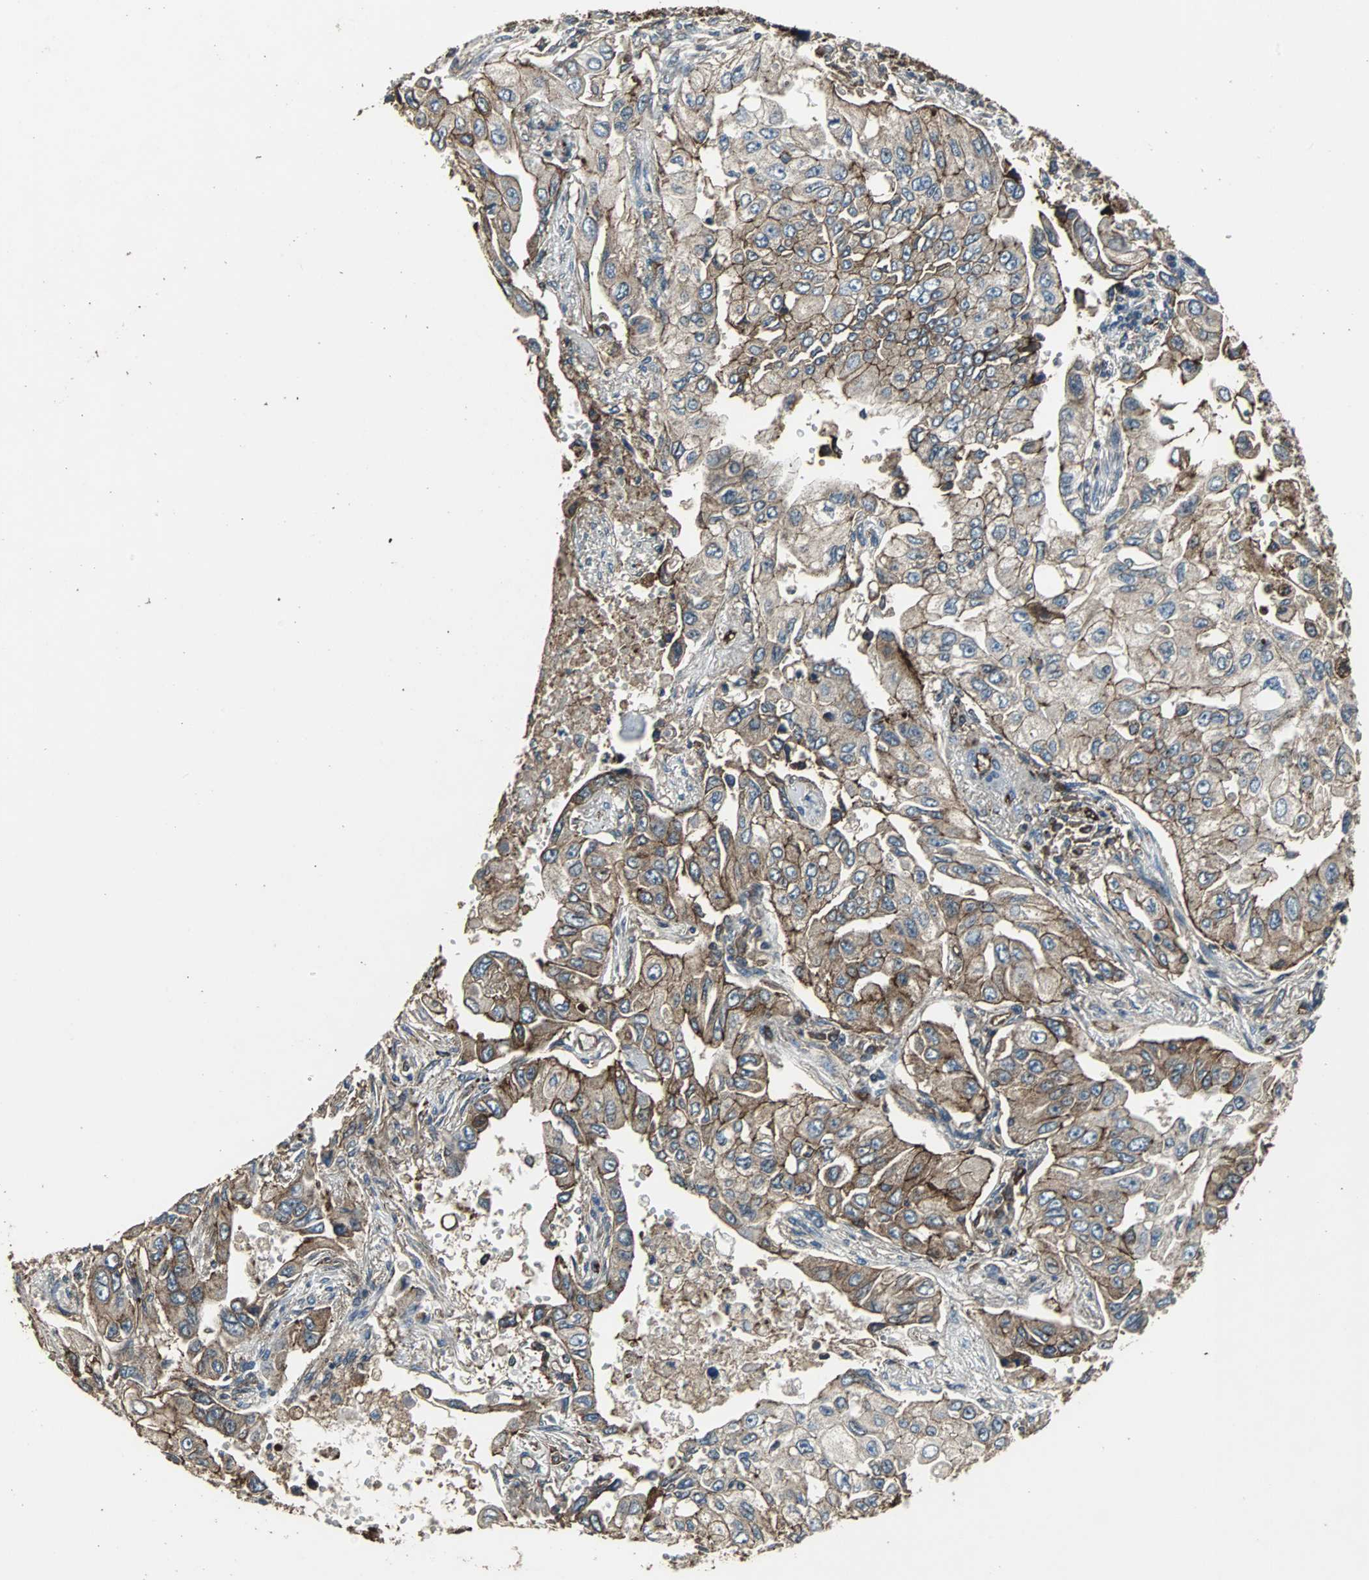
{"staining": {"intensity": "moderate", "quantity": ">75%", "location": "cytoplasmic/membranous"}, "tissue": "lung cancer", "cell_type": "Tumor cells", "image_type": "cancer", "snomed": [{"axis": "morphology", "description": "Adenocarcinoma, NOS"}, {"axis": "topography", "description": "Lung"}], "caption": "IHC histopathology image of adenocarcinoma (lung) stained for a protein (brown), which demonstrates medium levels of moderate cytoplasmic/membranous staining in approximately >75% of tumor cells.", "gene": "F11R", "patient": {"sex": "male", "age": 84}}